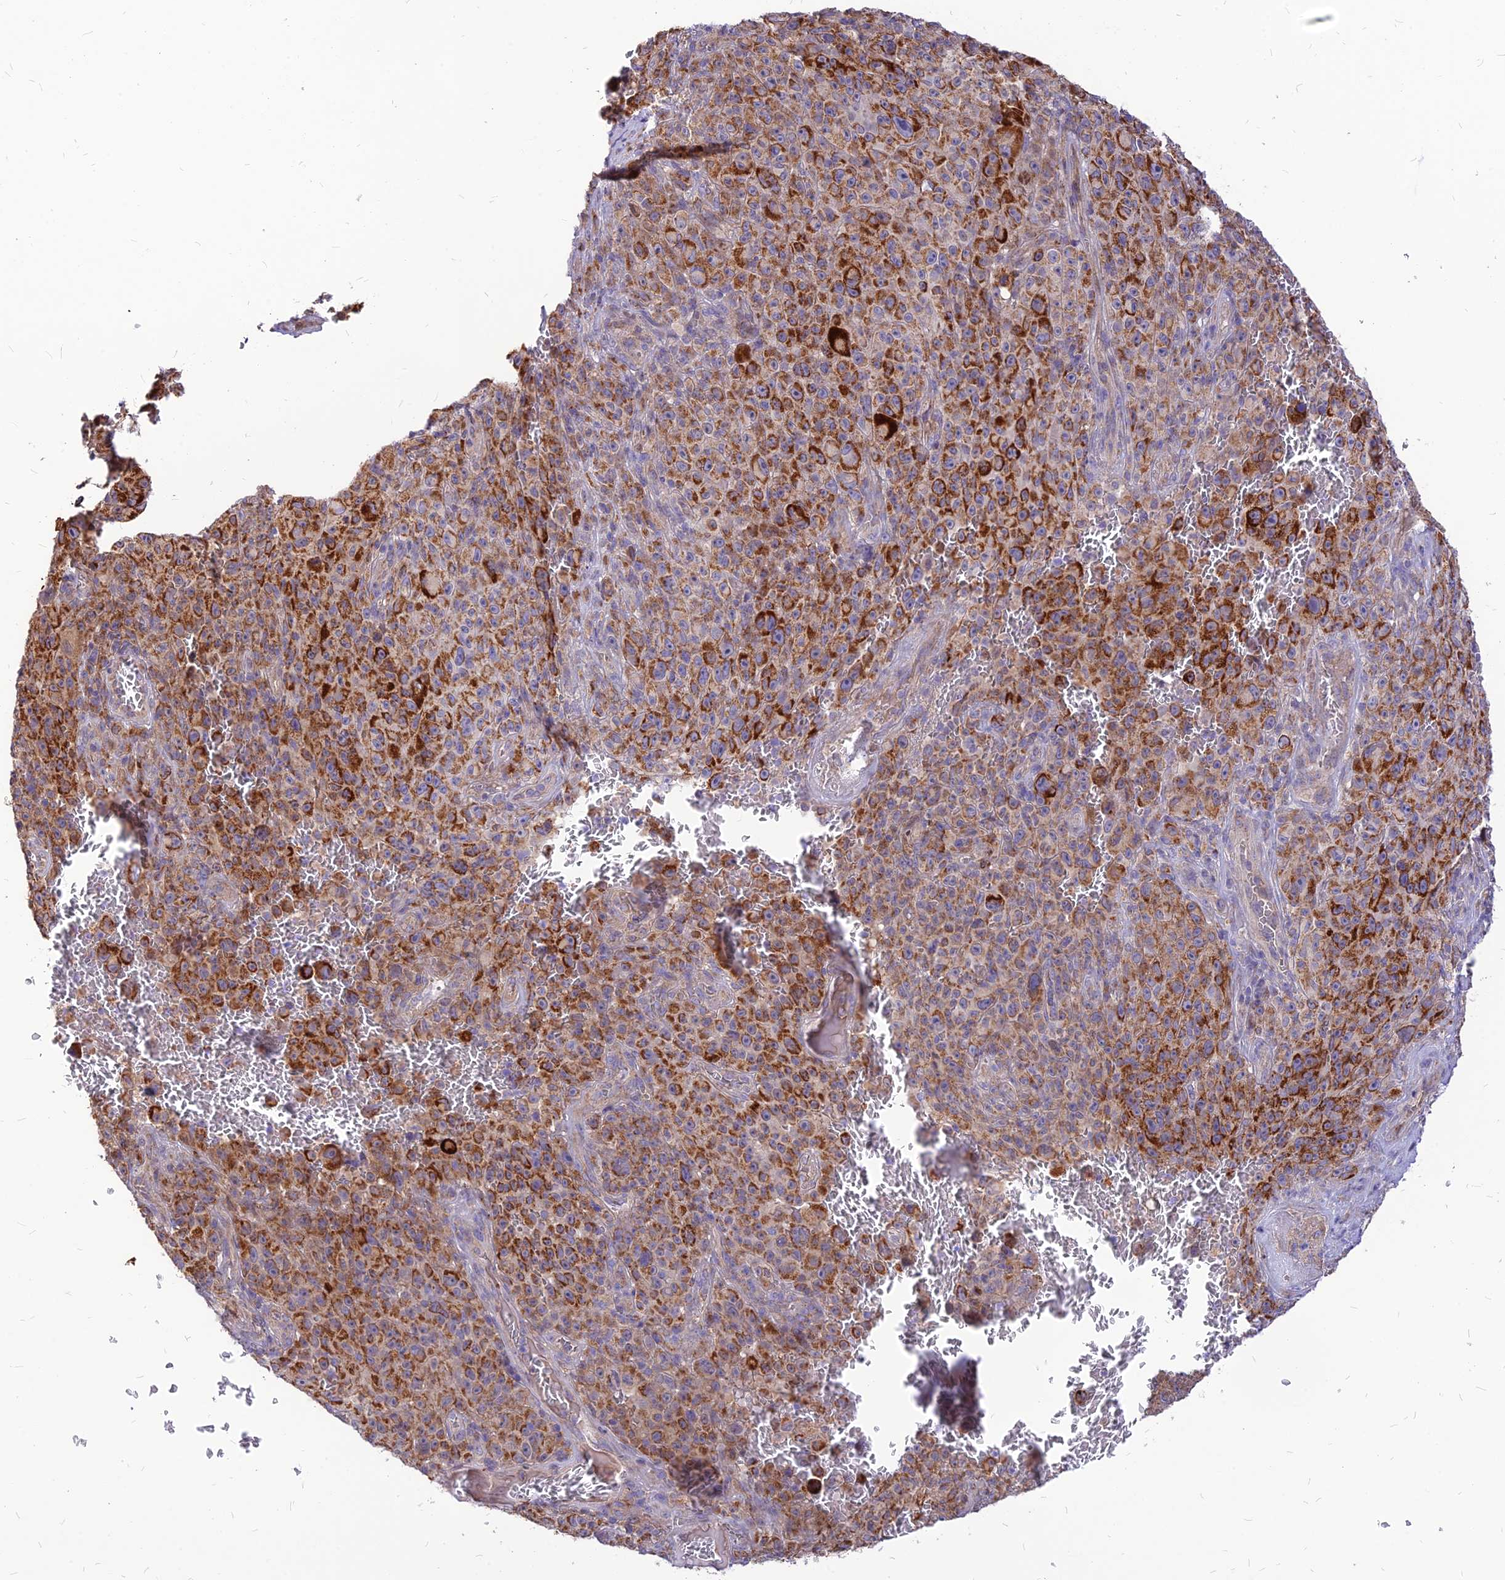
{"staining": {"intensity": "strong", "quantity": "25%-75%", "location": "cytoplasmic/membranous"}, "tissue": "melanoma", "cell_type": "Tumor cells", "image_type": "cancer", "snomed": [{"axis": "morphology", "description": "Malignant melanoma, NOS"}, {"axis": "topography", "description": "Skin"}], "caption": "Melanoma stained with a protein marker shows strong staining in tumor cells.", "gene": "ECI1", "patient": {"sex": "female", "age": 82}}